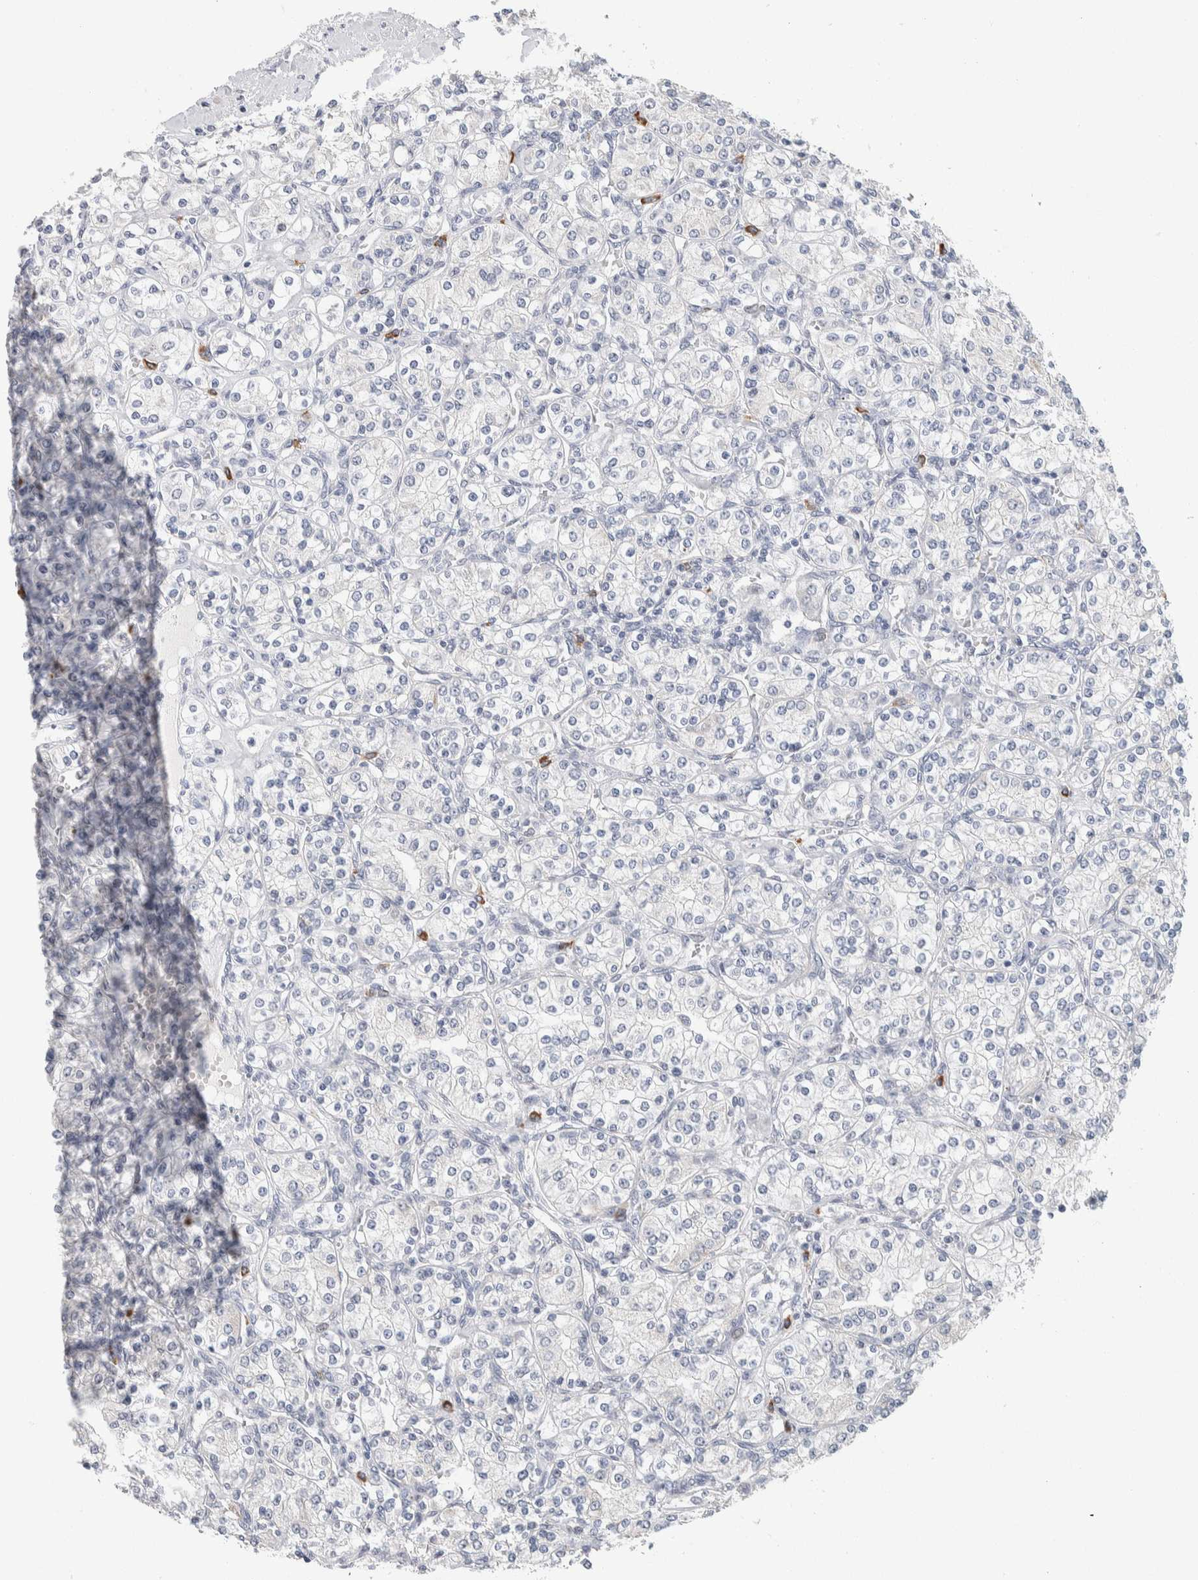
{"staining": {"intensity": "negative", "quantity": "none", "location": "none"}, "tissue": "renal cancer", "cell_type": "Tumor cells", "image_type": "cancer", "snomed": [{"axis": "morphology", "description": "Adenocarcinoma, NOS"}, {"axis": "topography", "description": "Kidney"}], "caption": "Tumor cells are negative for brown protein staining in adenocarcinoma (renal).", "gene": "SCN2A", "patient": {"sex": "male", "age": 77}}